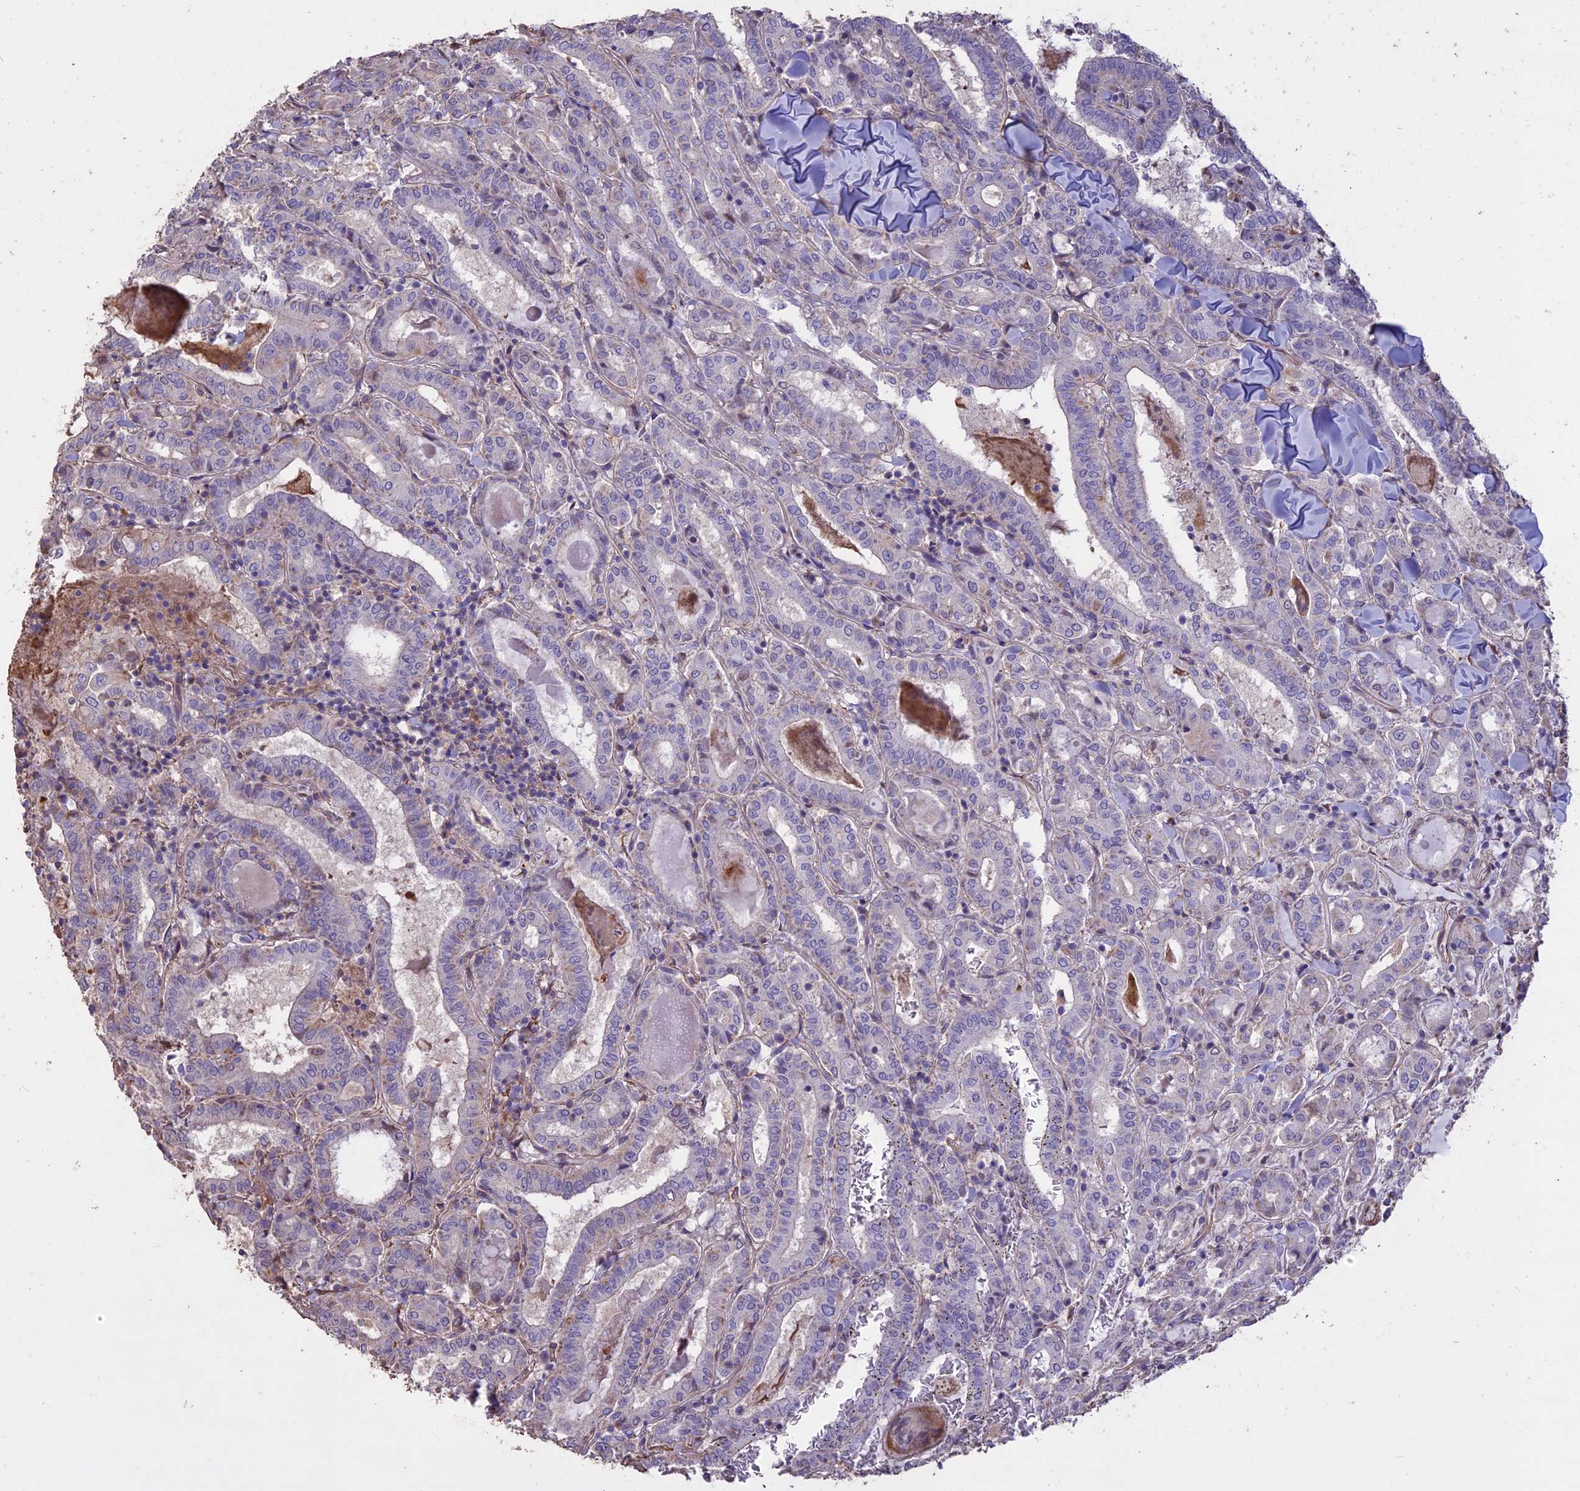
{"staining": {"intensity": "negative", "quantity": "none", "location": "none"}, "tissue": "thyroid cancer", "cell_type": "Tumor cells", "image_type": "cancer", "snomed": [{"axis": "morphology", "description": "Papillary adenocarcinoma, NOS"}, {"axis": "topography", "description": "Thyroid gland"}], "caption": "Tumor cells show no significant protein staining in thyroid cancer.", "gene": "CCDC148", "patient": {"sex": "female", "age": 72}}